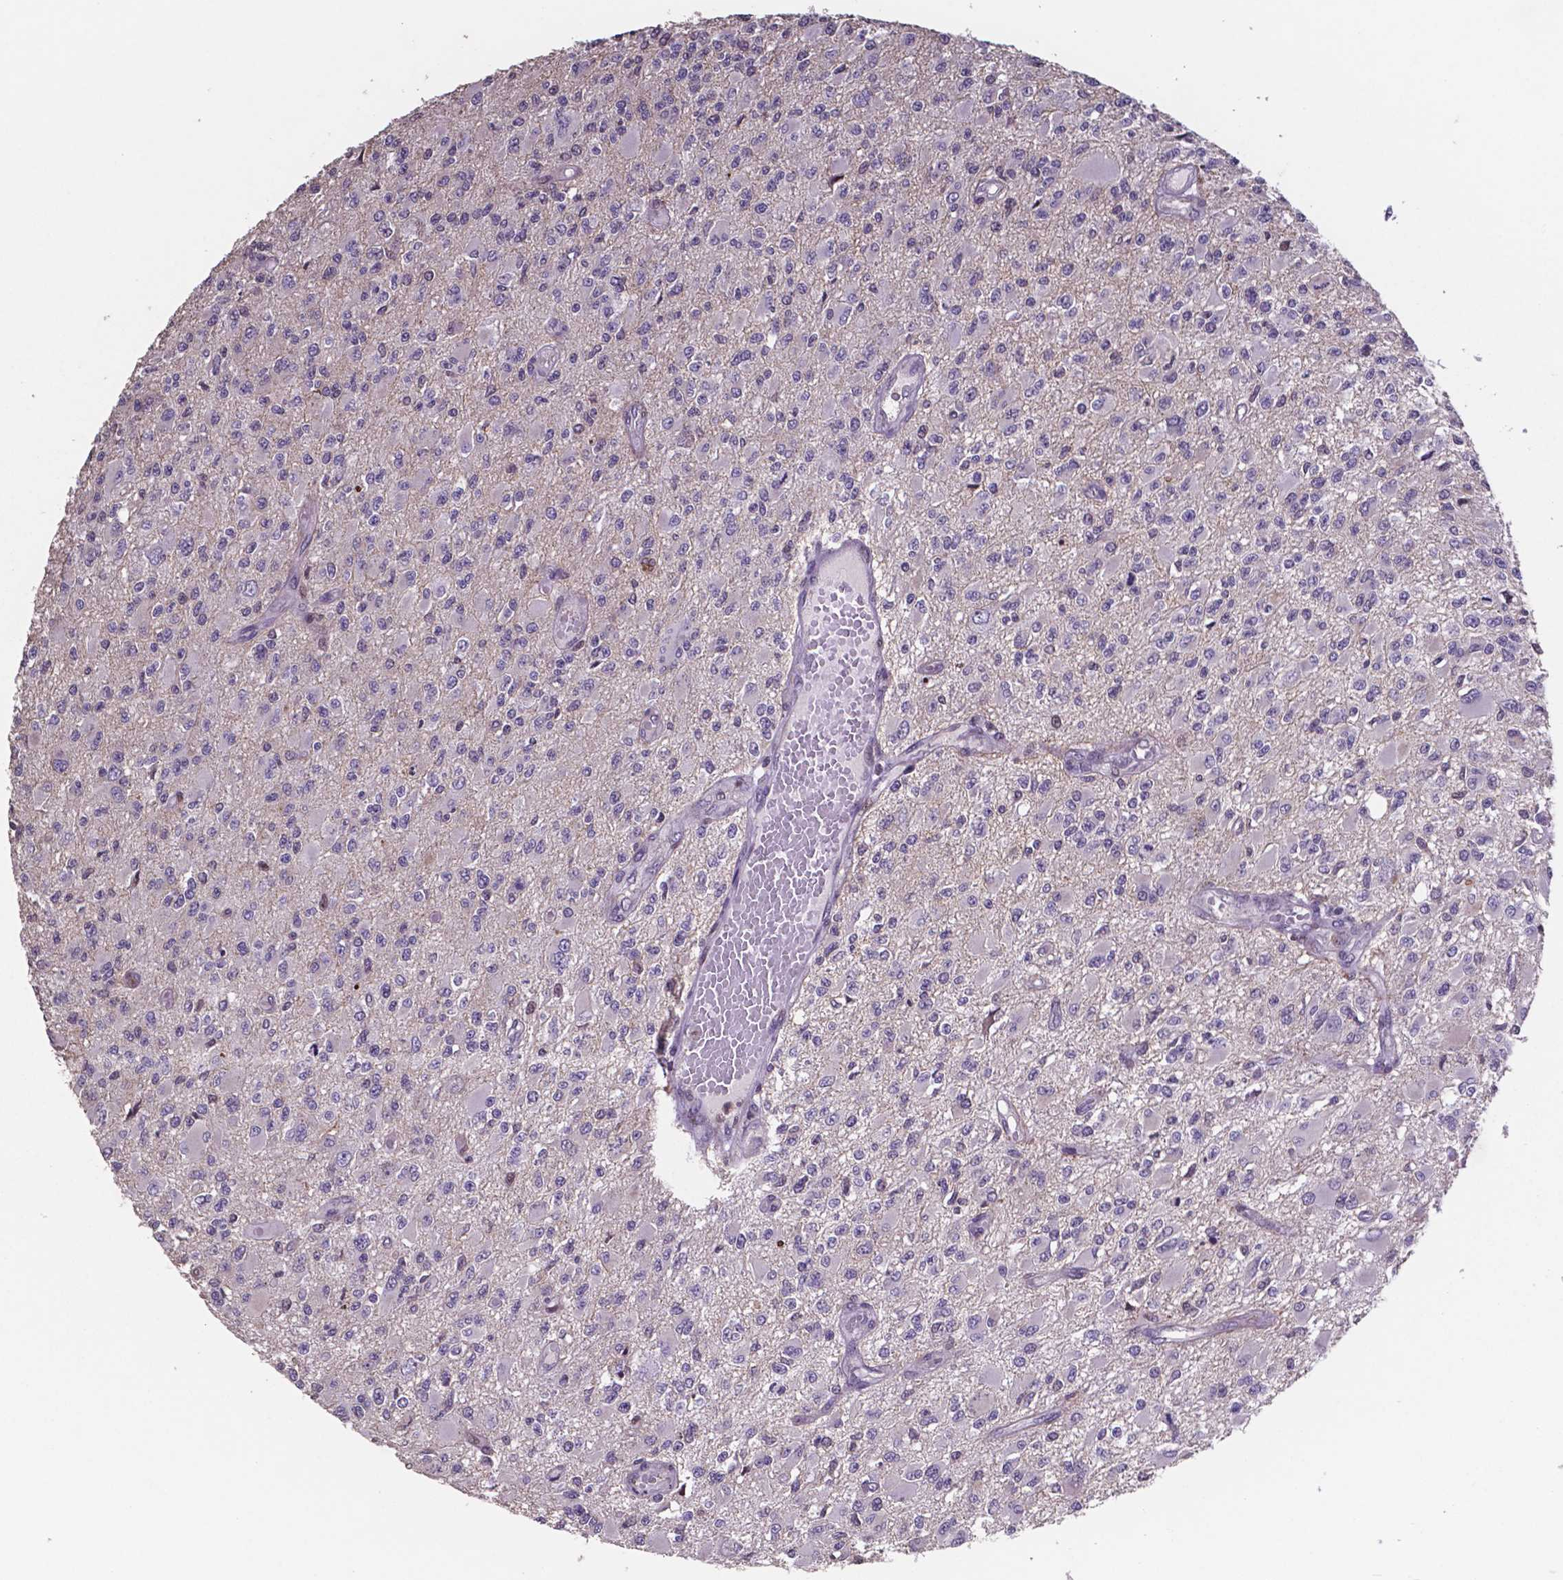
{"staining": {"intensity": "negative", "quantity": "none", "location": "none"}, "tissue": "glioma", "cell_type": "Tumor cells", "image_type": "cancer", "snomed": [{"axis": "morphology", "description": "Glioma, malignant, High grade"}, {"axis": "topography", "description": "Brain"}], "caption": "Immunohistochemistry of glioma exhibits no positivity in tumor cells.", "gene": "MLC1", "patient": {"sex": "female", "age": 63}}